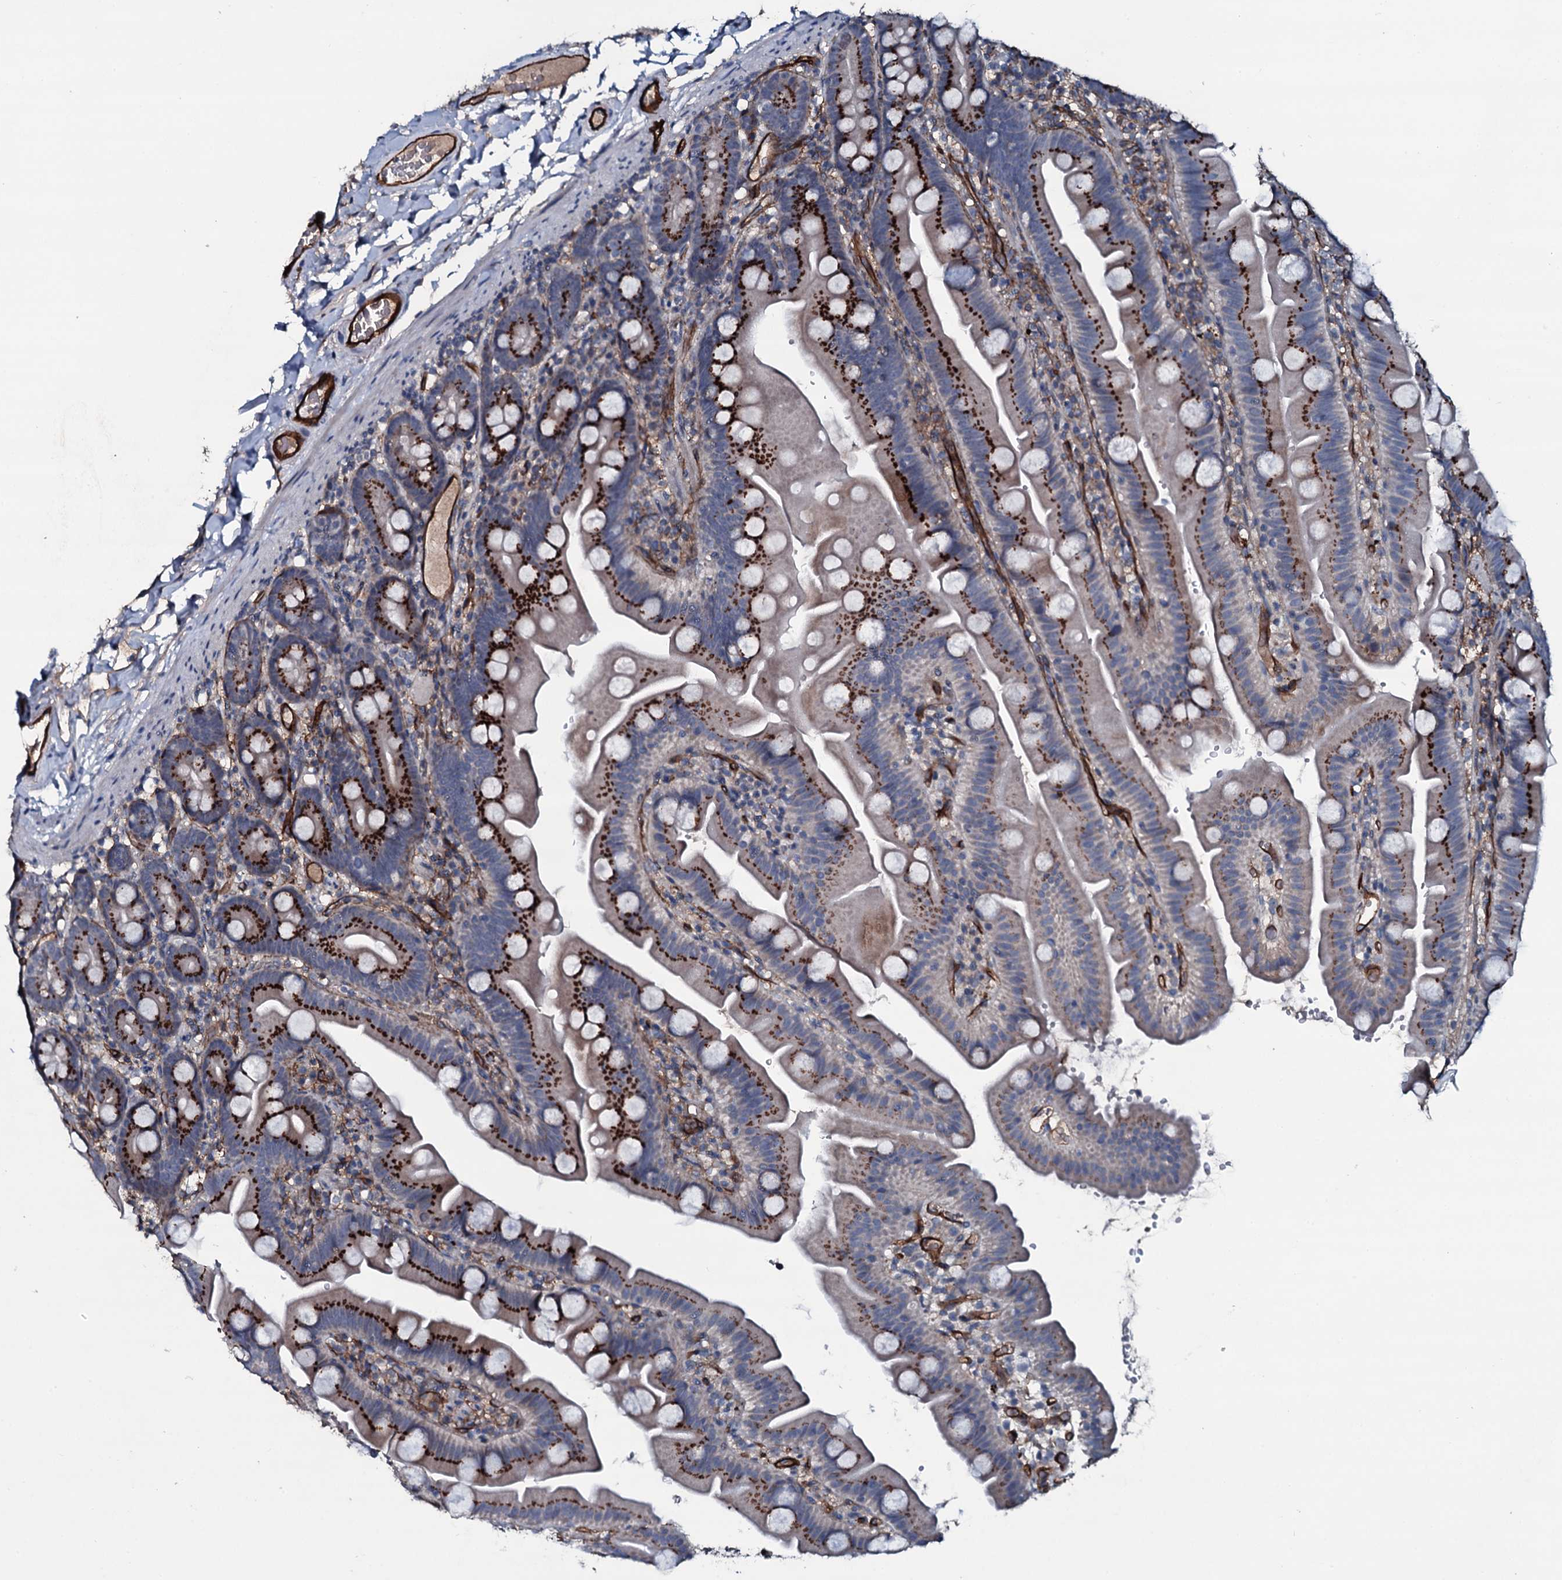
{"staining": {"intensity": "strong", "quantity": "25%-75%", "location": "cytoplasmic/membranous"}, "tissue": "small intestine", "cell_type": "Glandular cells", "image_type": "normal", "snomed": [{"axis": "morphology", "description": "Normal tissue, NOS"}, {"axis": "topography", "description": "Small intestine"}], "caption": "Immunohistochemical staining of benign small intestine shows high levels of strong cytoplasmic/membranous expression in approximately 25%-75% of glandular cells.", "gene": "CLEC14A", "patient": {"sex": "female", "age": 68}}